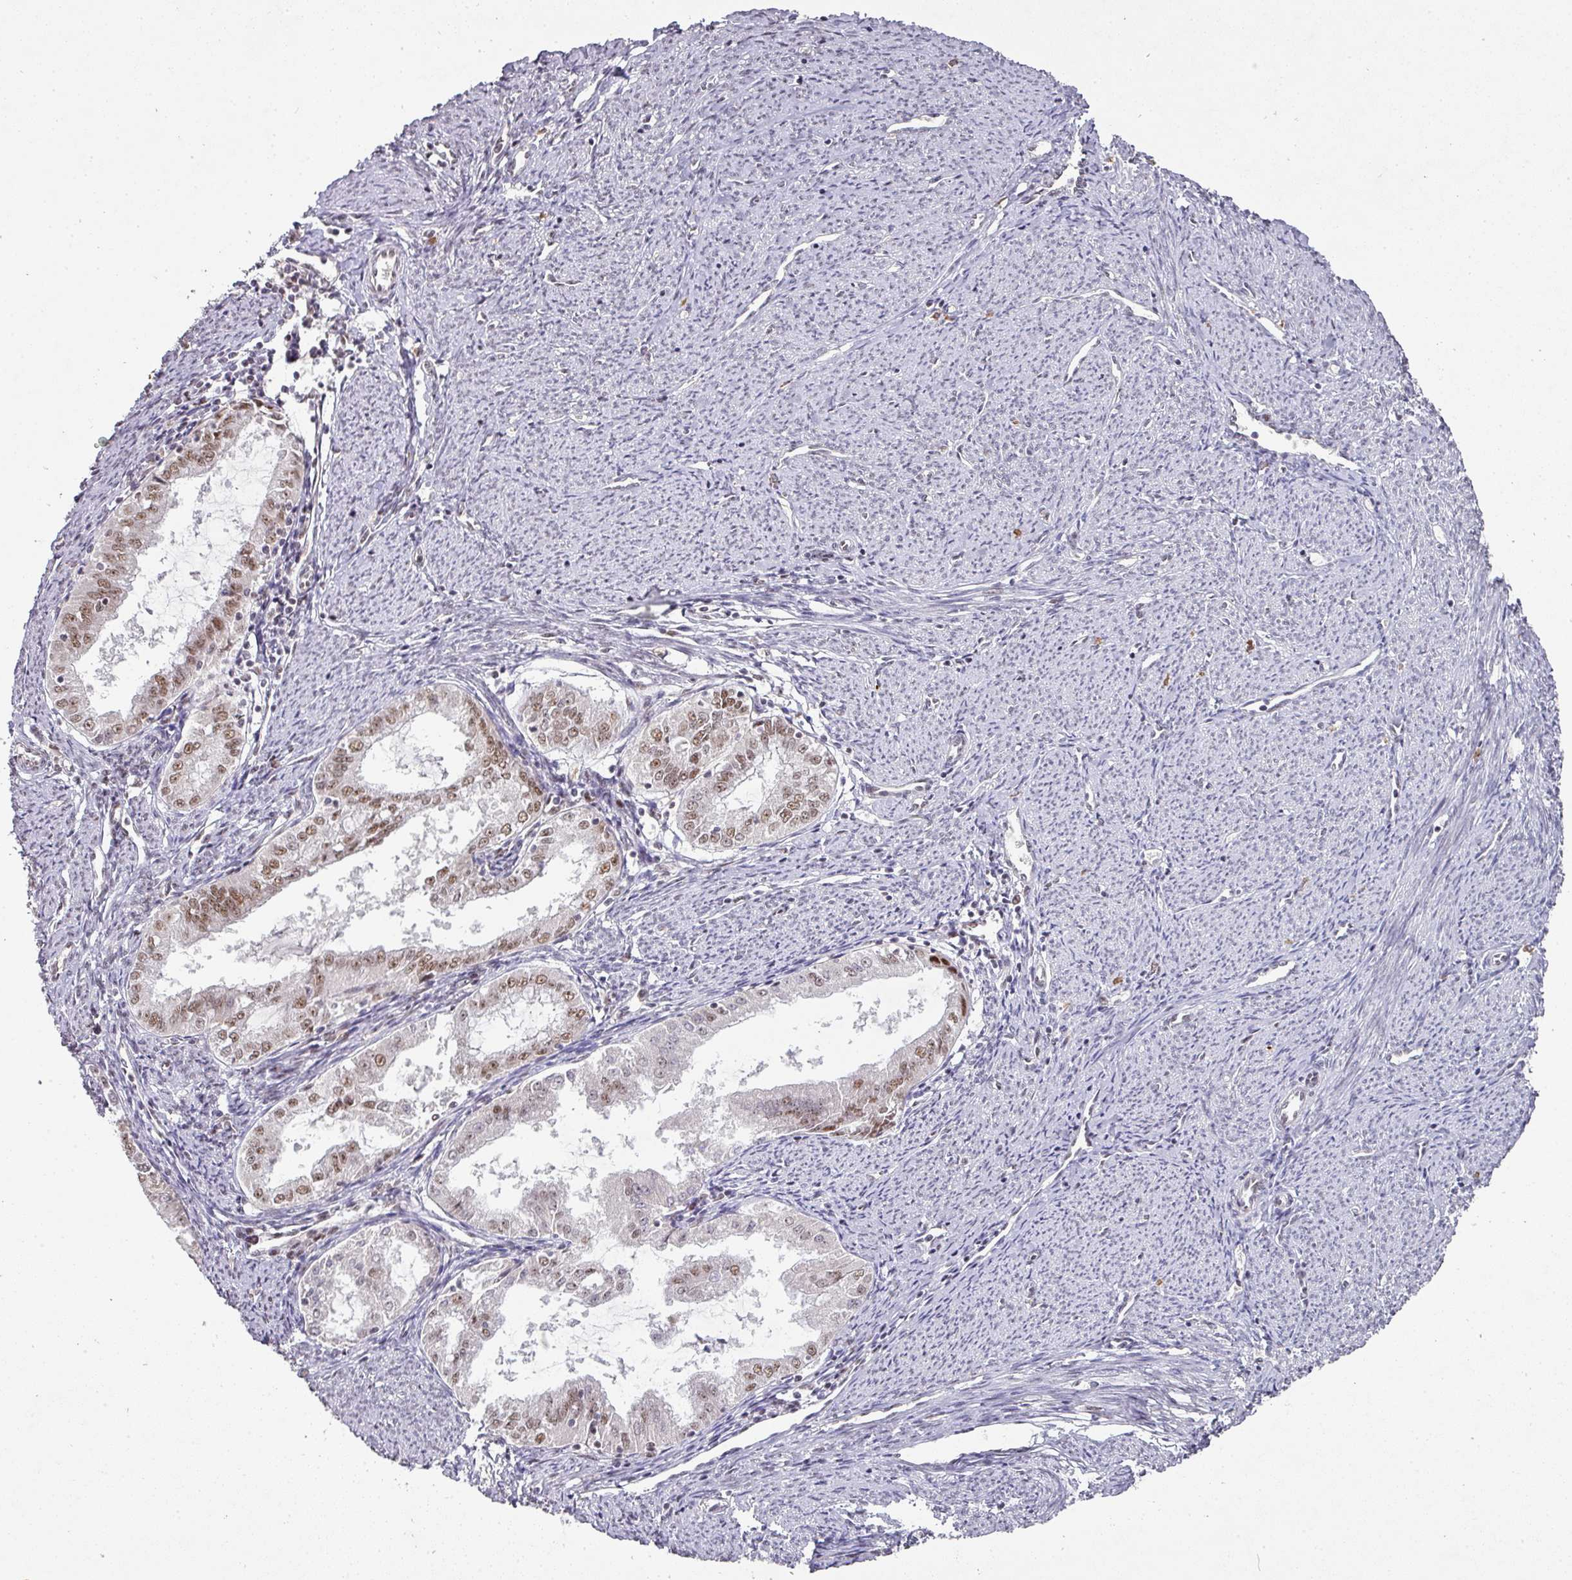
{"staining": {"intensity": "moderate", "quantity": ">75%", "location": "nuclear"}, "tissue": "endometrial cancer", "cell_type": "Tumor cells", "image_type": "cancer", "snomed": [{"axis": "morphology", "description": "Adenocarcinoma, NOS"}, {"axis": "topography", "description": "Endometrium"}], "caption": "IHC (DAB) staining of human endometrial cancer shows moderate nuclear protein positivity in about >75% of tumor cells.", "gene": "NEIL1", "patient": {"sex": "female", "age": 70}}